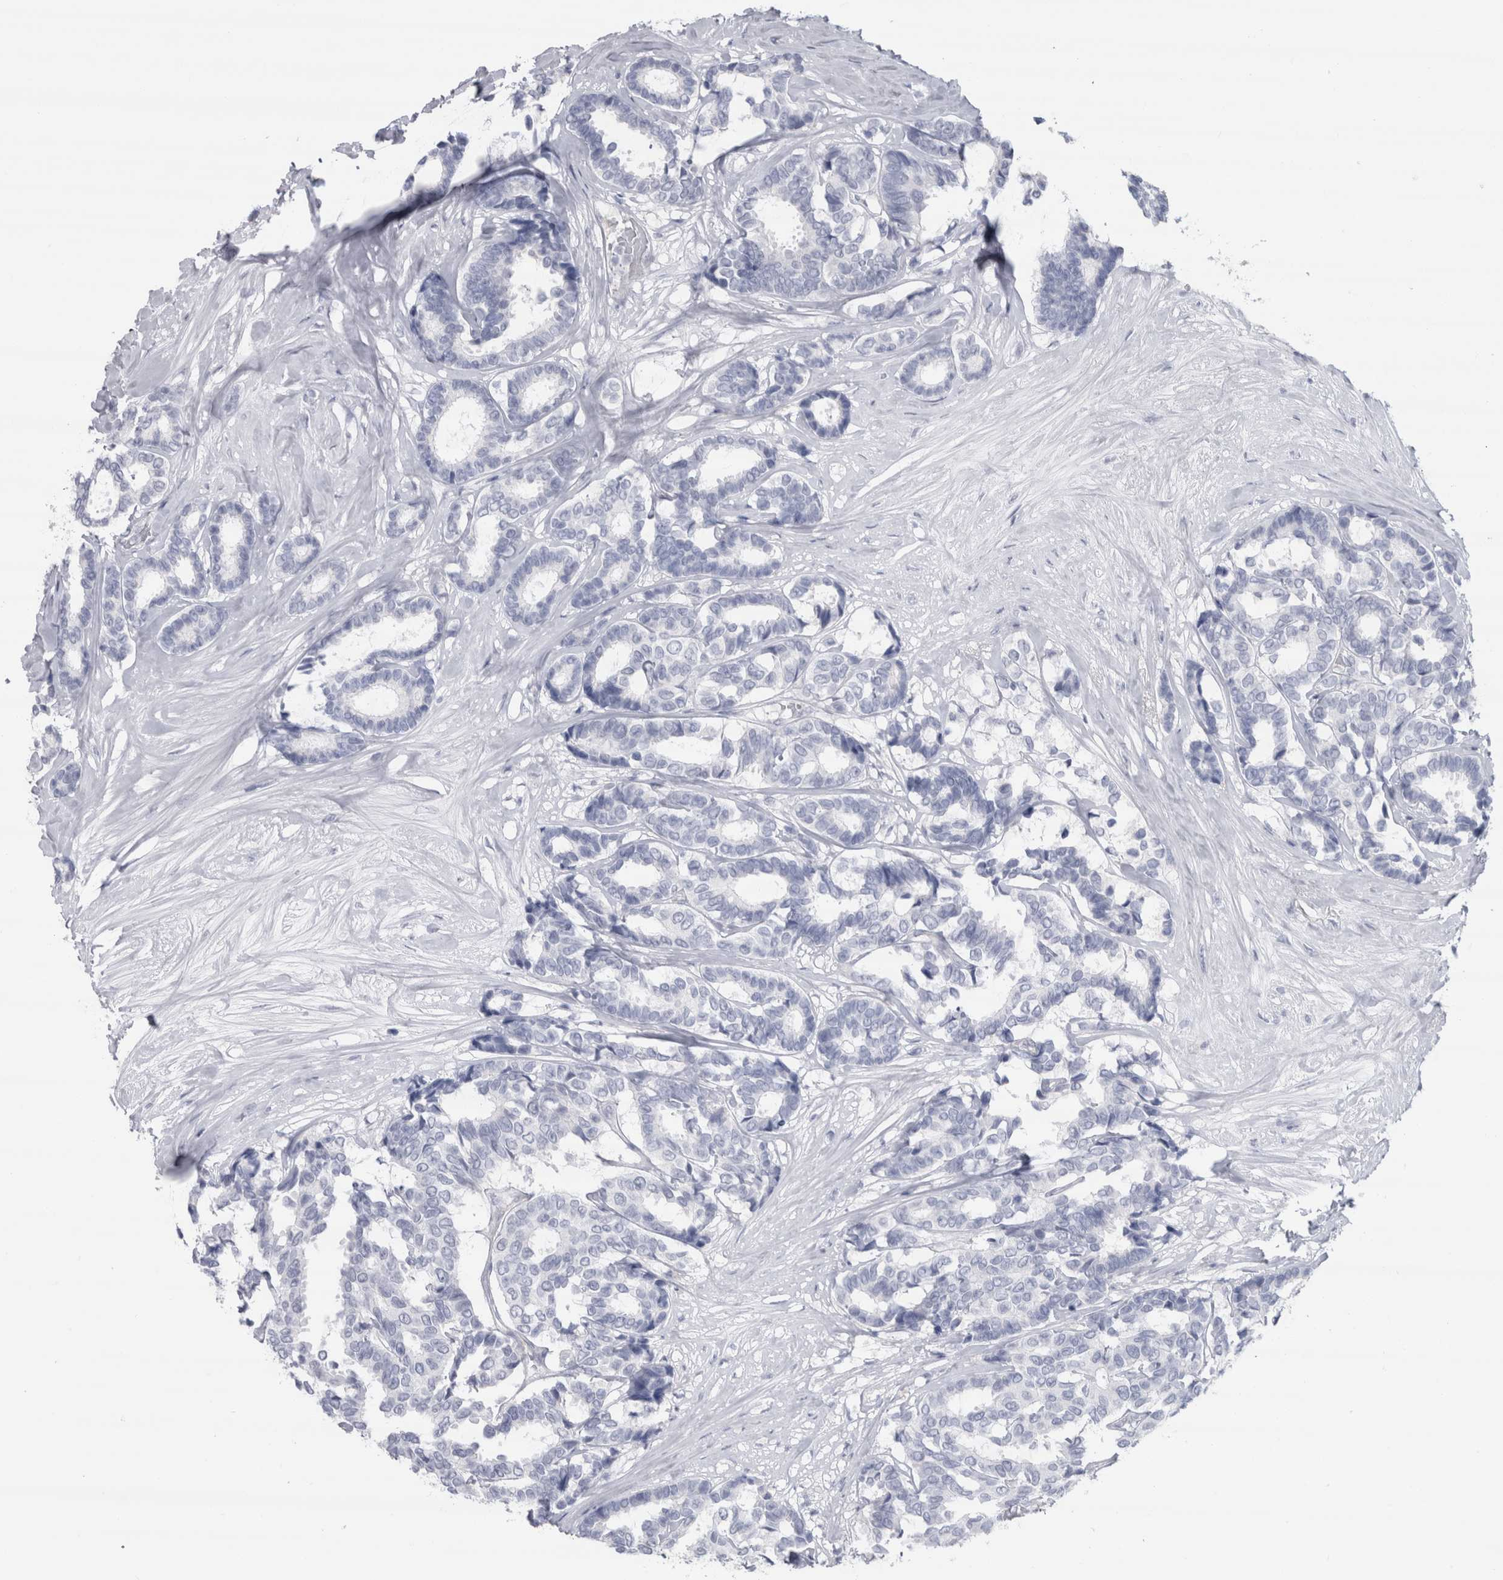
{"staining": {"intensity": "negative", "quantity": "none", "location": "none"}, "tissue": "breast cancer", "cell_type": "Tumor cells", "image_type": "cancer", "snomed": [{"axis": "morphology", "description": "Duct carcinoma"}, {"axis": "topography", "description": "Breast"}], "caption": "Immunohistochemistry (IHC) histopathology image of human breast cancer stained for a protein (brown), which shows no expression in tumor cells. The staining was performed using DAB (3,3'-diaminobenzidine) to visualize the protein expression in brown, while the nuclei were stained in blue with hematoxylin (Magnification: 20x).", "gene": "CDH17", "patient": {"sex": "female", "age": 87}}